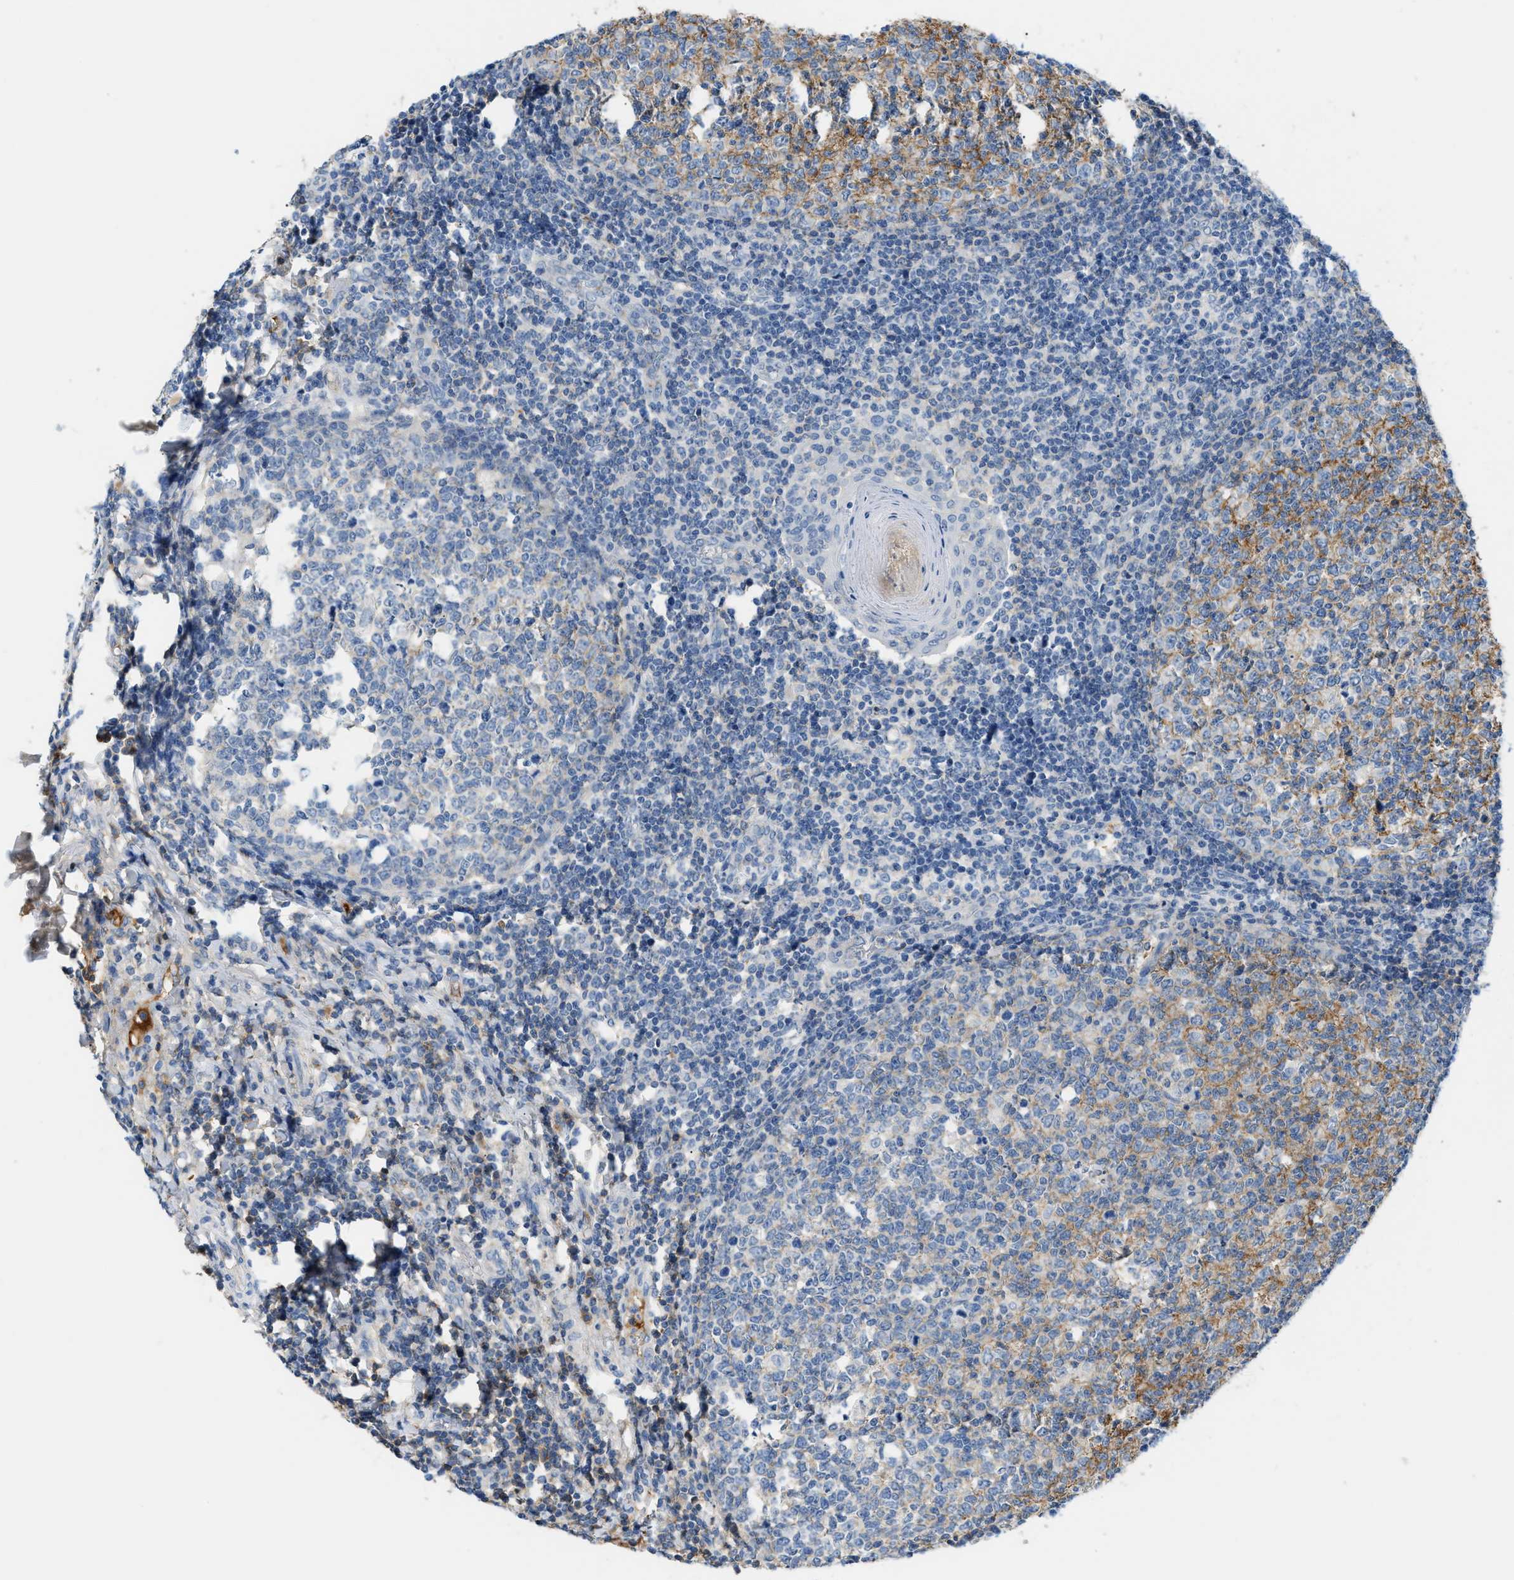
{"staining": {"intensity": "negative", "quantity": "none", "location": "none"}, "tissue": "tonsil", "cell_type": "Germinal center cells", "image_type": "normal", "snomed": [{"axis": "morphology", "description": "Normal tissue, NOS"}, {"axis": "topography", "description": "Tonsil"}], "caption": "This histopathology image is of unremarkable tonsil stained with immunohistochemistry to label a protein in brown with the nuclei are counter-stained blue. There is no expression in germinal center cells.", "gene": "CFI", "patient": {"sex": "female", "age": 19}}